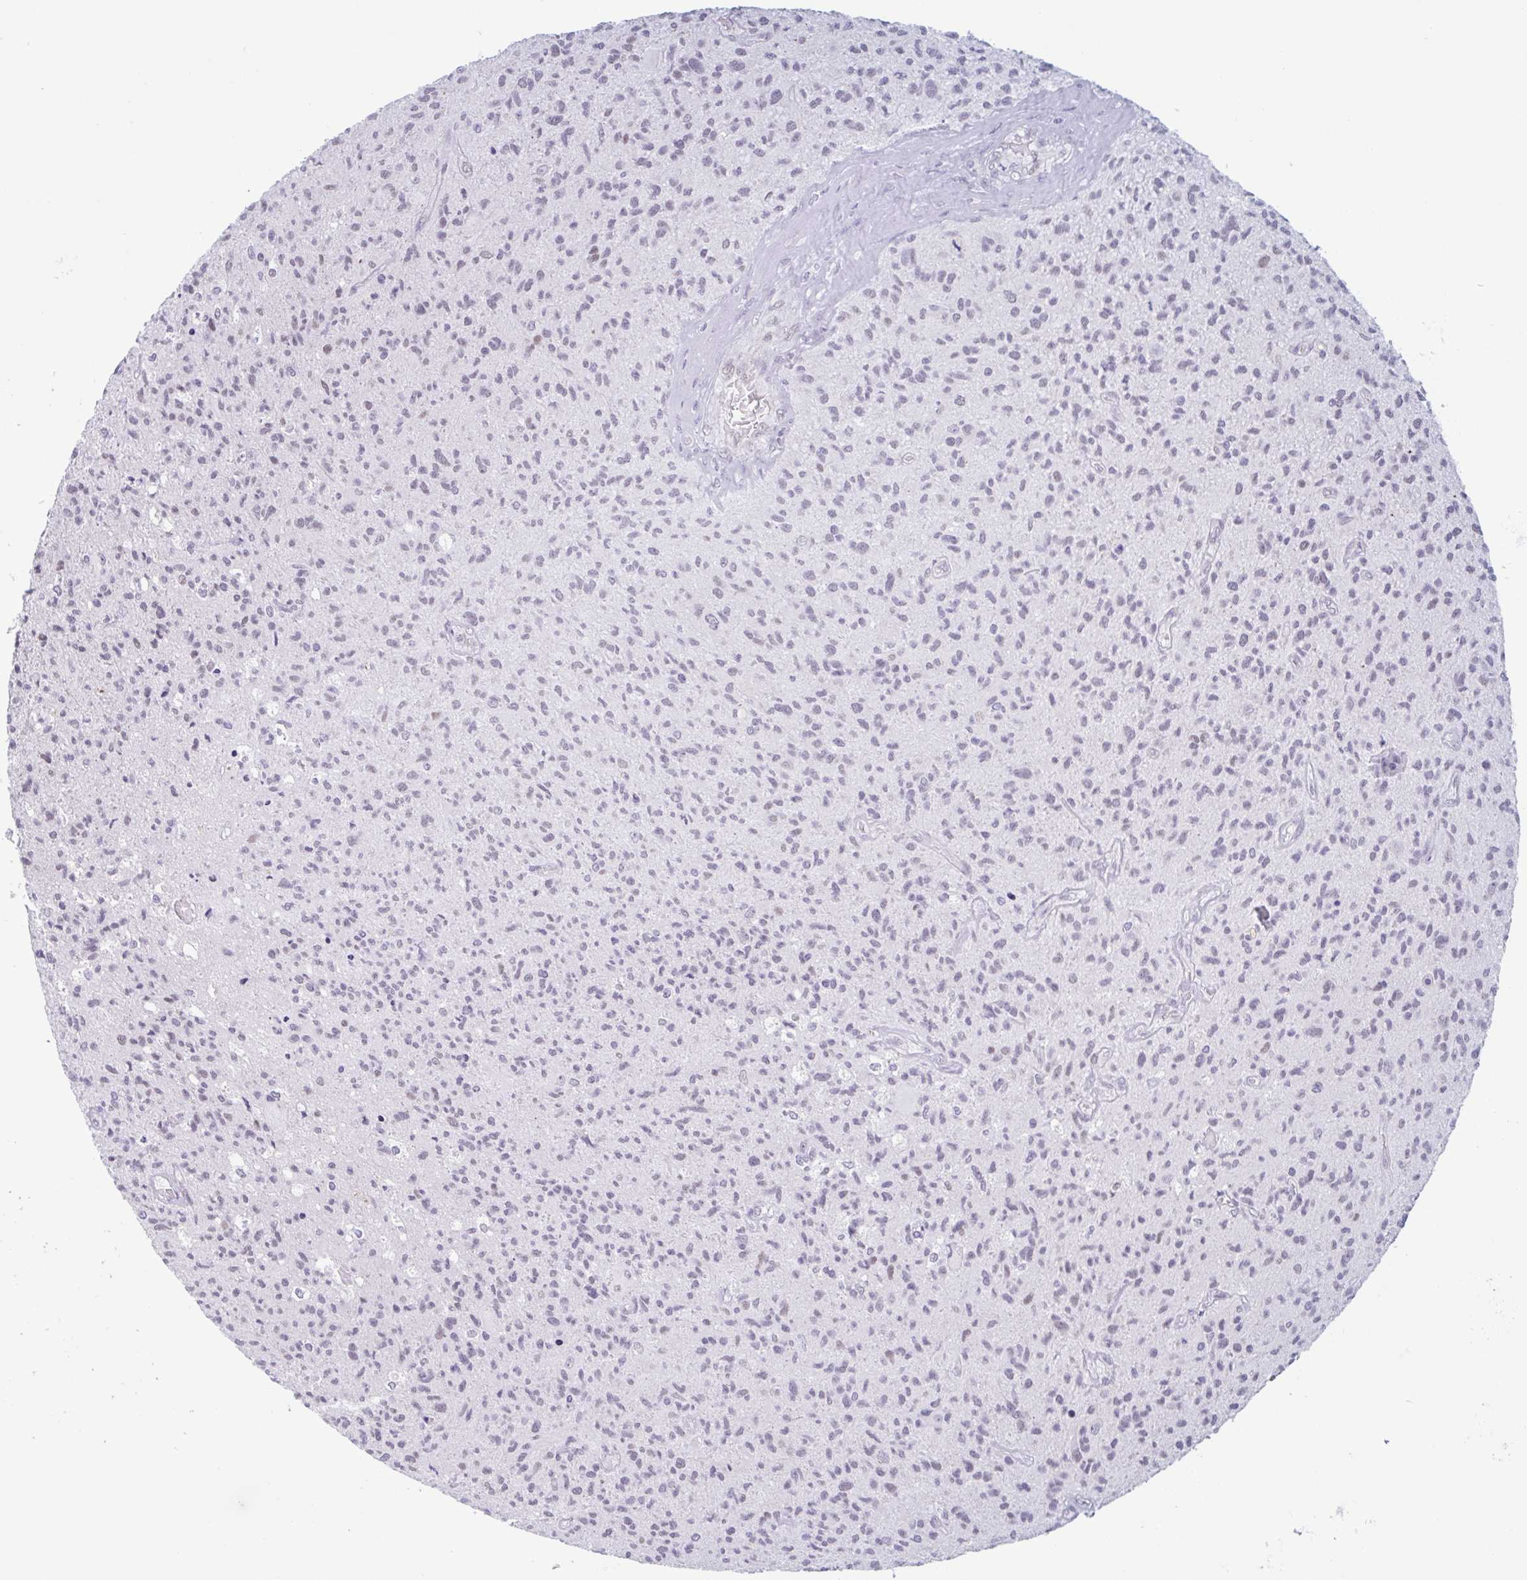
{"staining": {"intensity": "negative", "quantity": "none", "location": "none"}, "tissue": "glioma", "cell_type": "Tumor cells", "image_type": "cancer", "snomed": [{"axis": "morphology", "description": "Glioma, malignant, High grade"}, {"axis": "topography", "description": "Brain"}], "caption": "Human glioma stained for a protein using IHC demonstrates no positivity in tumor cells.", "gene": "PLG", "patient": {"sex": "female", "age": 70}}